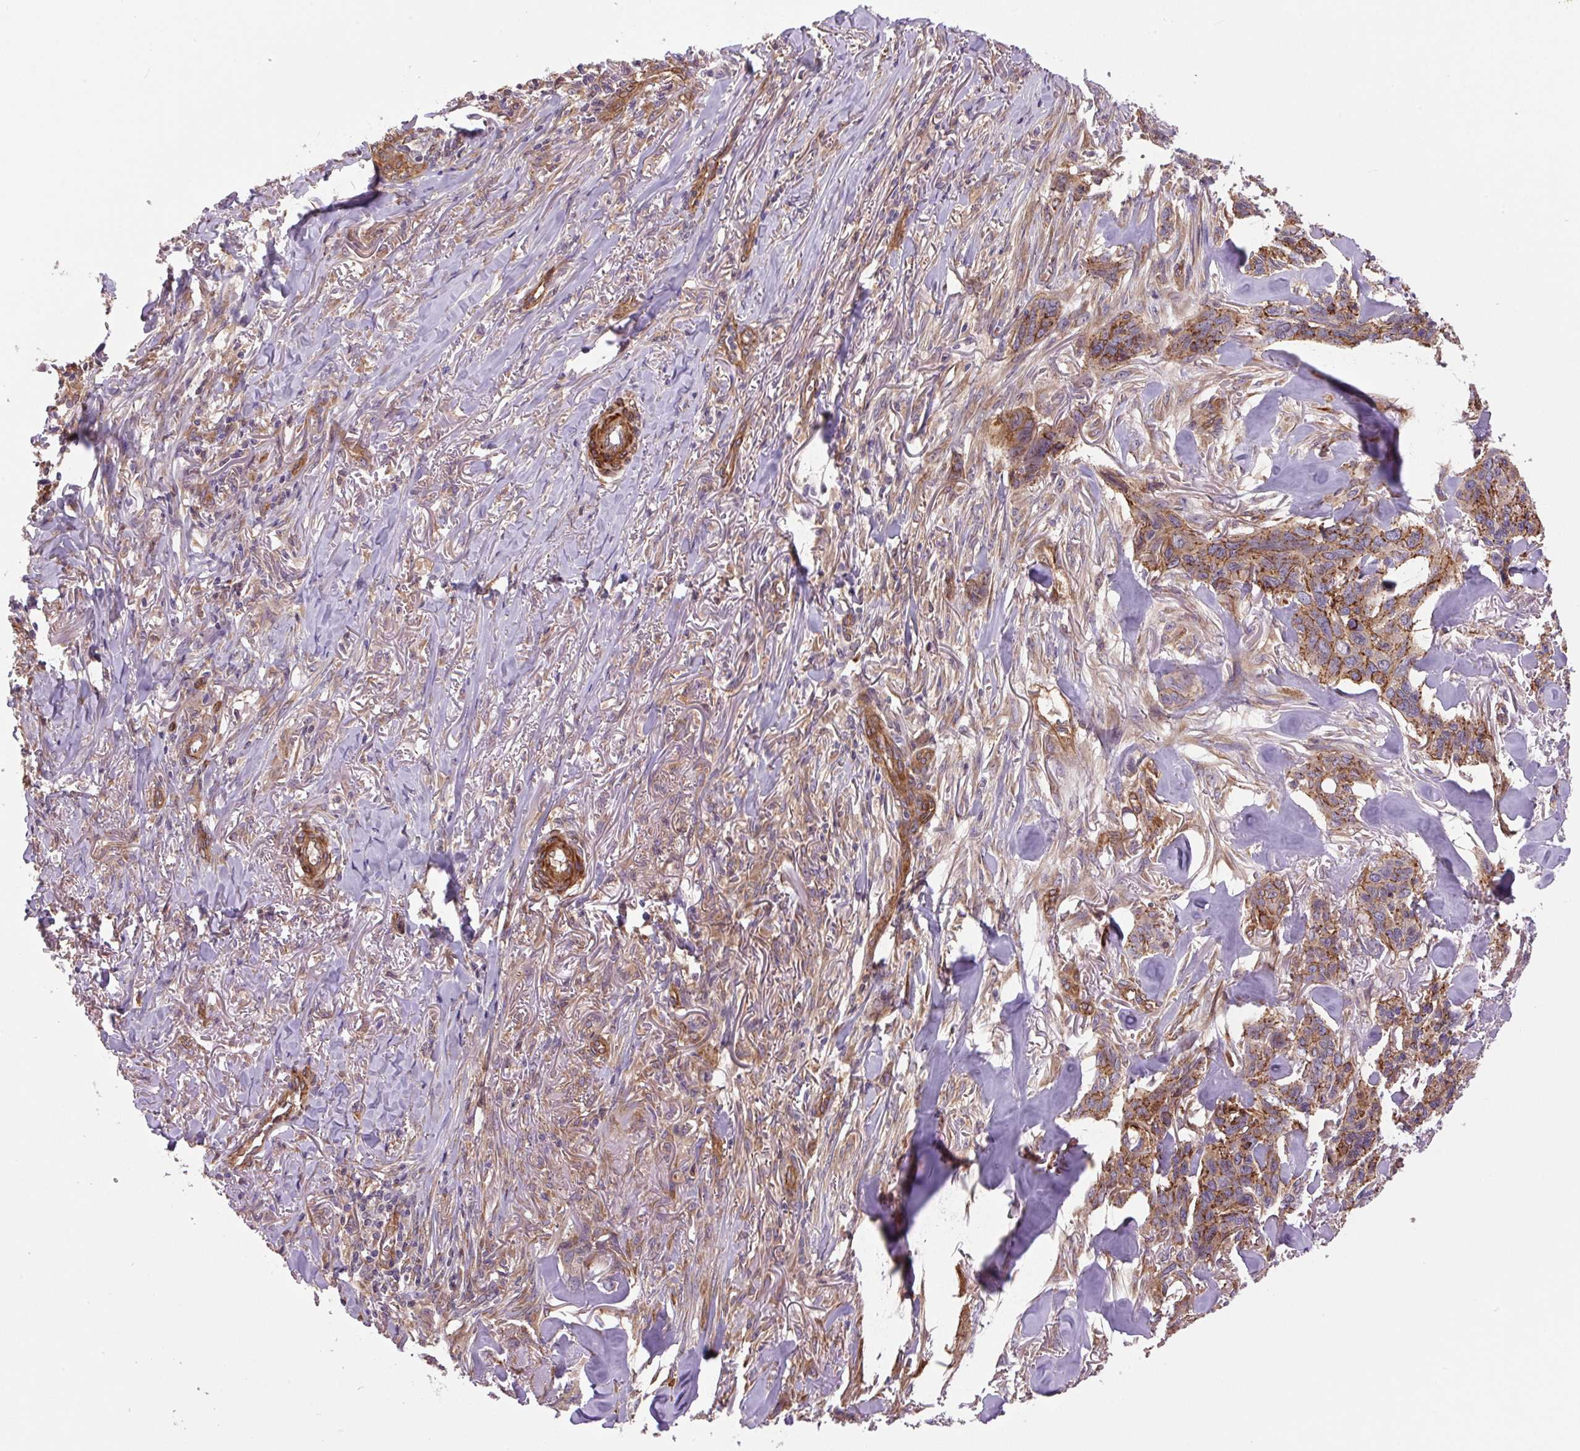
{"staining": {"intensity": "strong", "quantity": ">75%", "location": "cytoplasmic/membranous"}, "tissue": "skin cancer", "cell_type": "Tumor cells", "image_type": "cancer", "snomed": [{"axis": "morphology", "description": "Basal cell carcinoma"}, {"axis": "topography", "description": "Skin"}], "caption": "Immunohistochemistry histopathology image of neoplastic tissue: skin cancer stained using immunohistochemistry exhibits high levels of strong protein expression localized specifically in the cytoplasmic/membranous of tumor cells, appearing as a cytoplasmic/membranous brown color.", "gene": "SEPTIN10", "patient": {"sex": "male", "age": 86}}